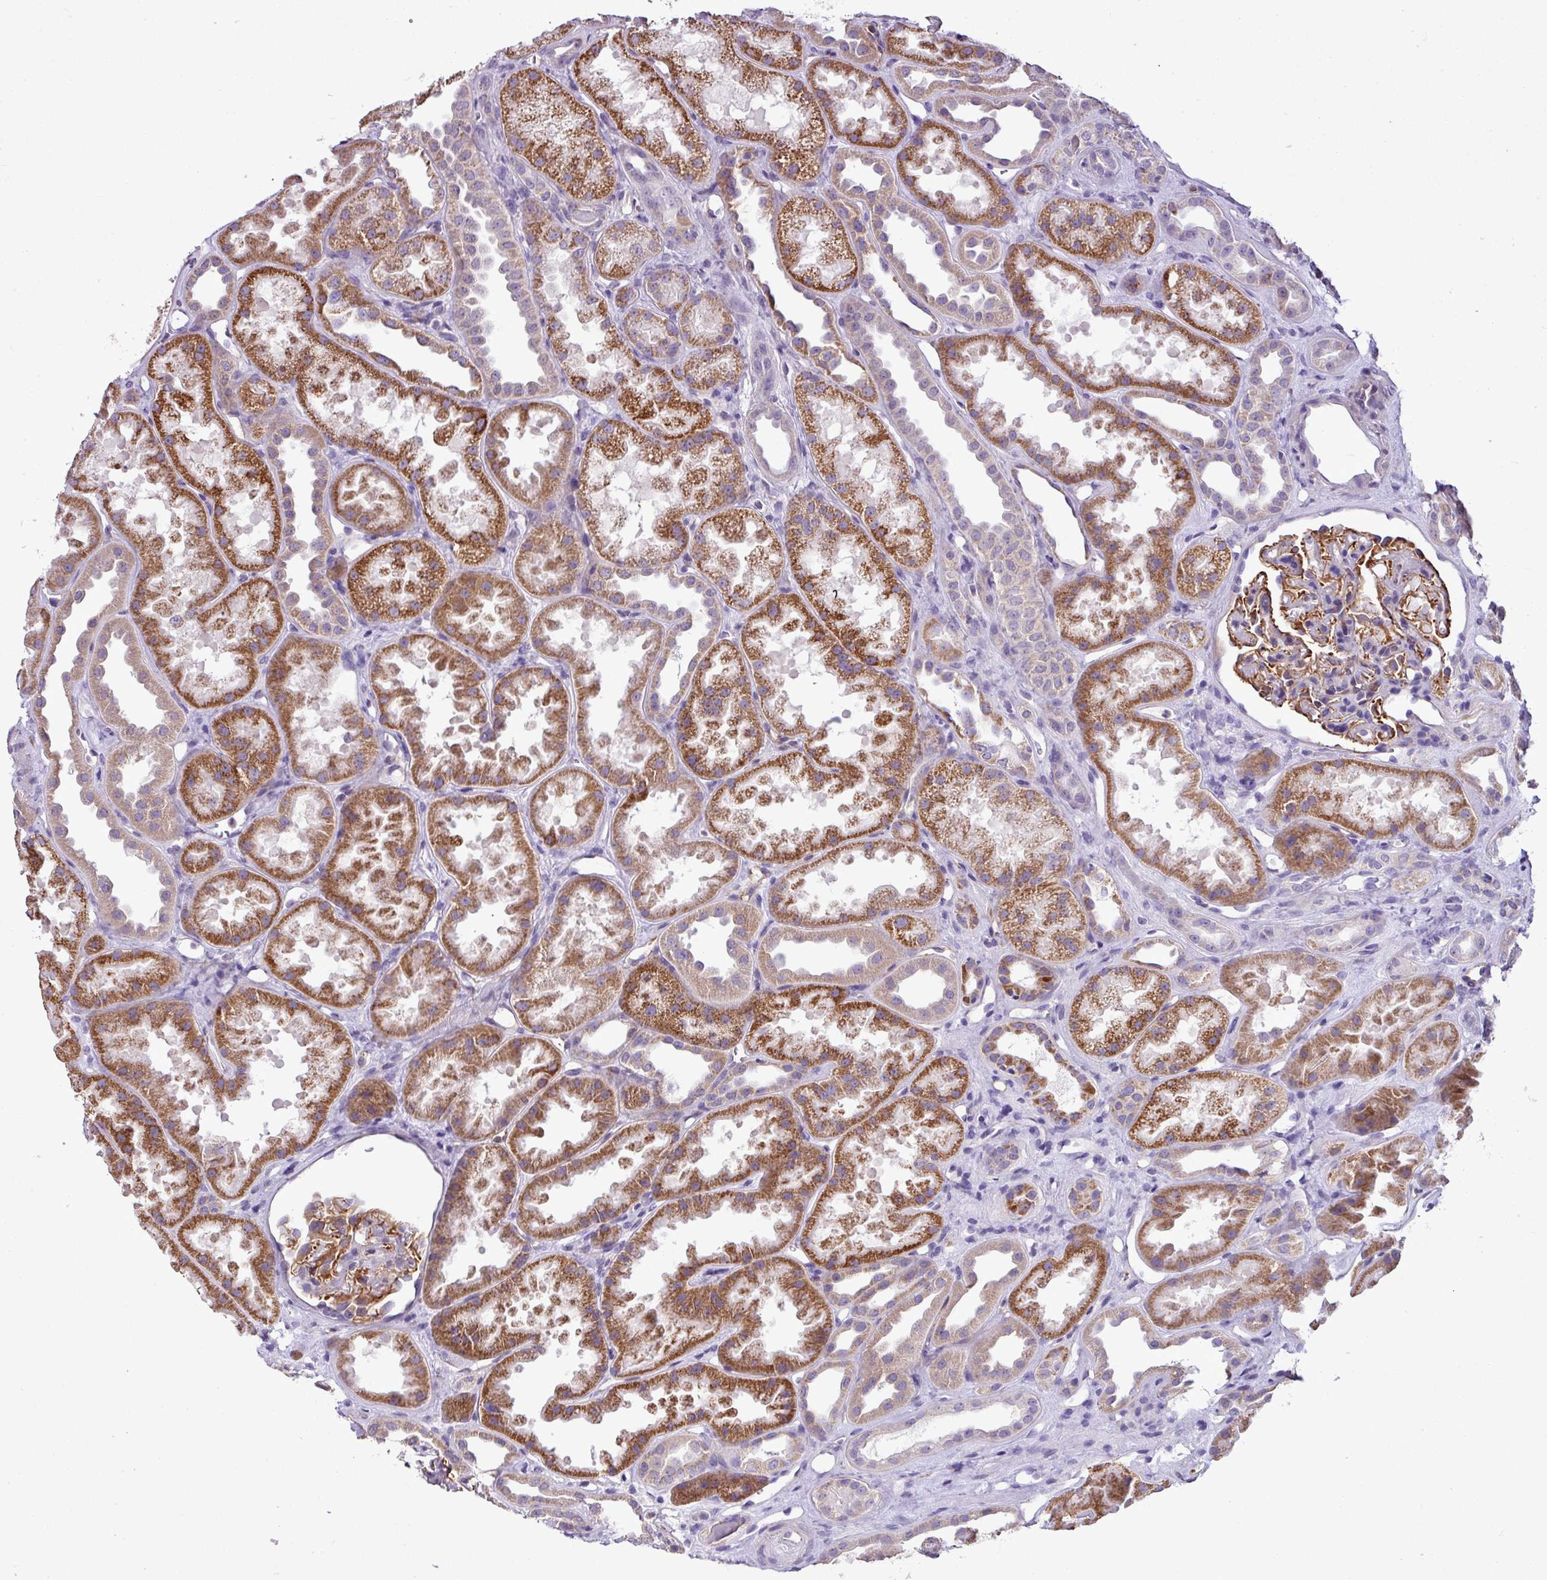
{"staining": {"intensity": "moderate", "quantity": "25%-75%", "location": "cytoplasmic/membranous"}, "tissue": "kidney", "cell_type": "Cells in glomeruli", "image_type": "normal", "snomed": [{"axis": "morphology", "description": "Normal tissue, NOS"}, {"axis": "topography", "description": "Kidney"}], "caption": "IHC of normal human kidney reveals medium levels of moderate cytoplasmic/membranous staining in approximately 25%-75% of cells in glomeruli. Using DAB (3,3'-diaminobenzidine) (brown) and hematoxylin (blue) stains, captured at high magnification using brightfield microscopy.", "gene": "ALDH2", "patient": {"sex": "male", "age": 61}}